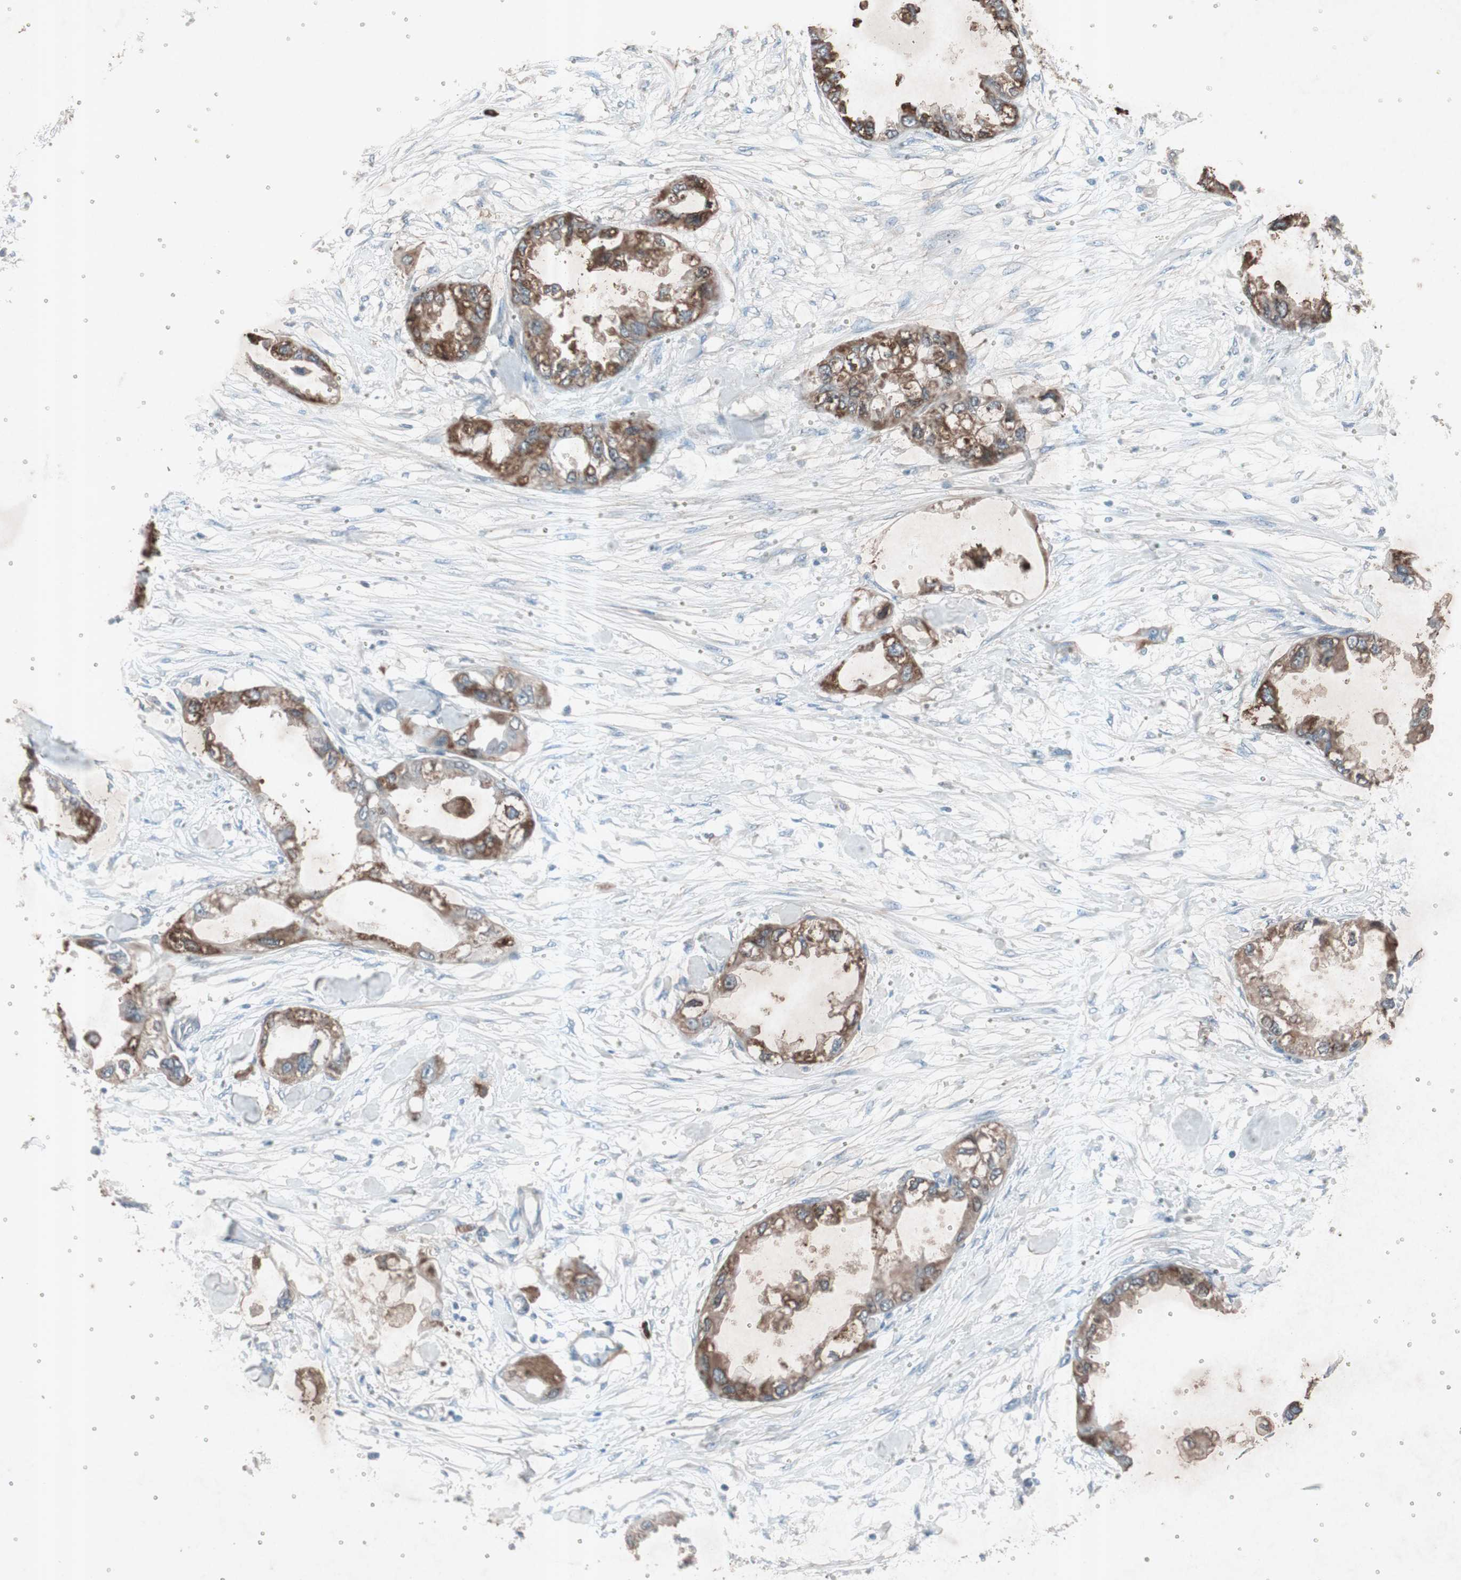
{"staining": {"intensity": "moderate", "quantity": ">75%", "location": "cytoplasmic/membranous"}, "tissue": "endometrial cancer", "cell_type": "Tumor cells", "image_type": "cancer", "snomed": [{"axis": "morphology", "description": "Adenocarcinoma, NOS"}, {"axis": "topography", "description": "Endometrium"}], "caption": "Immunohistochemical staining of adenocarcinoma (endometrial) demonstrates moderate cytoplasmic/membranous protein expression in approximately >75% of tumor cells. (DAB IHC, brown staining for protein, blue staining for nuclei).", "gene": "GRB7", "patient": {"sex": "female", "age": 67}}